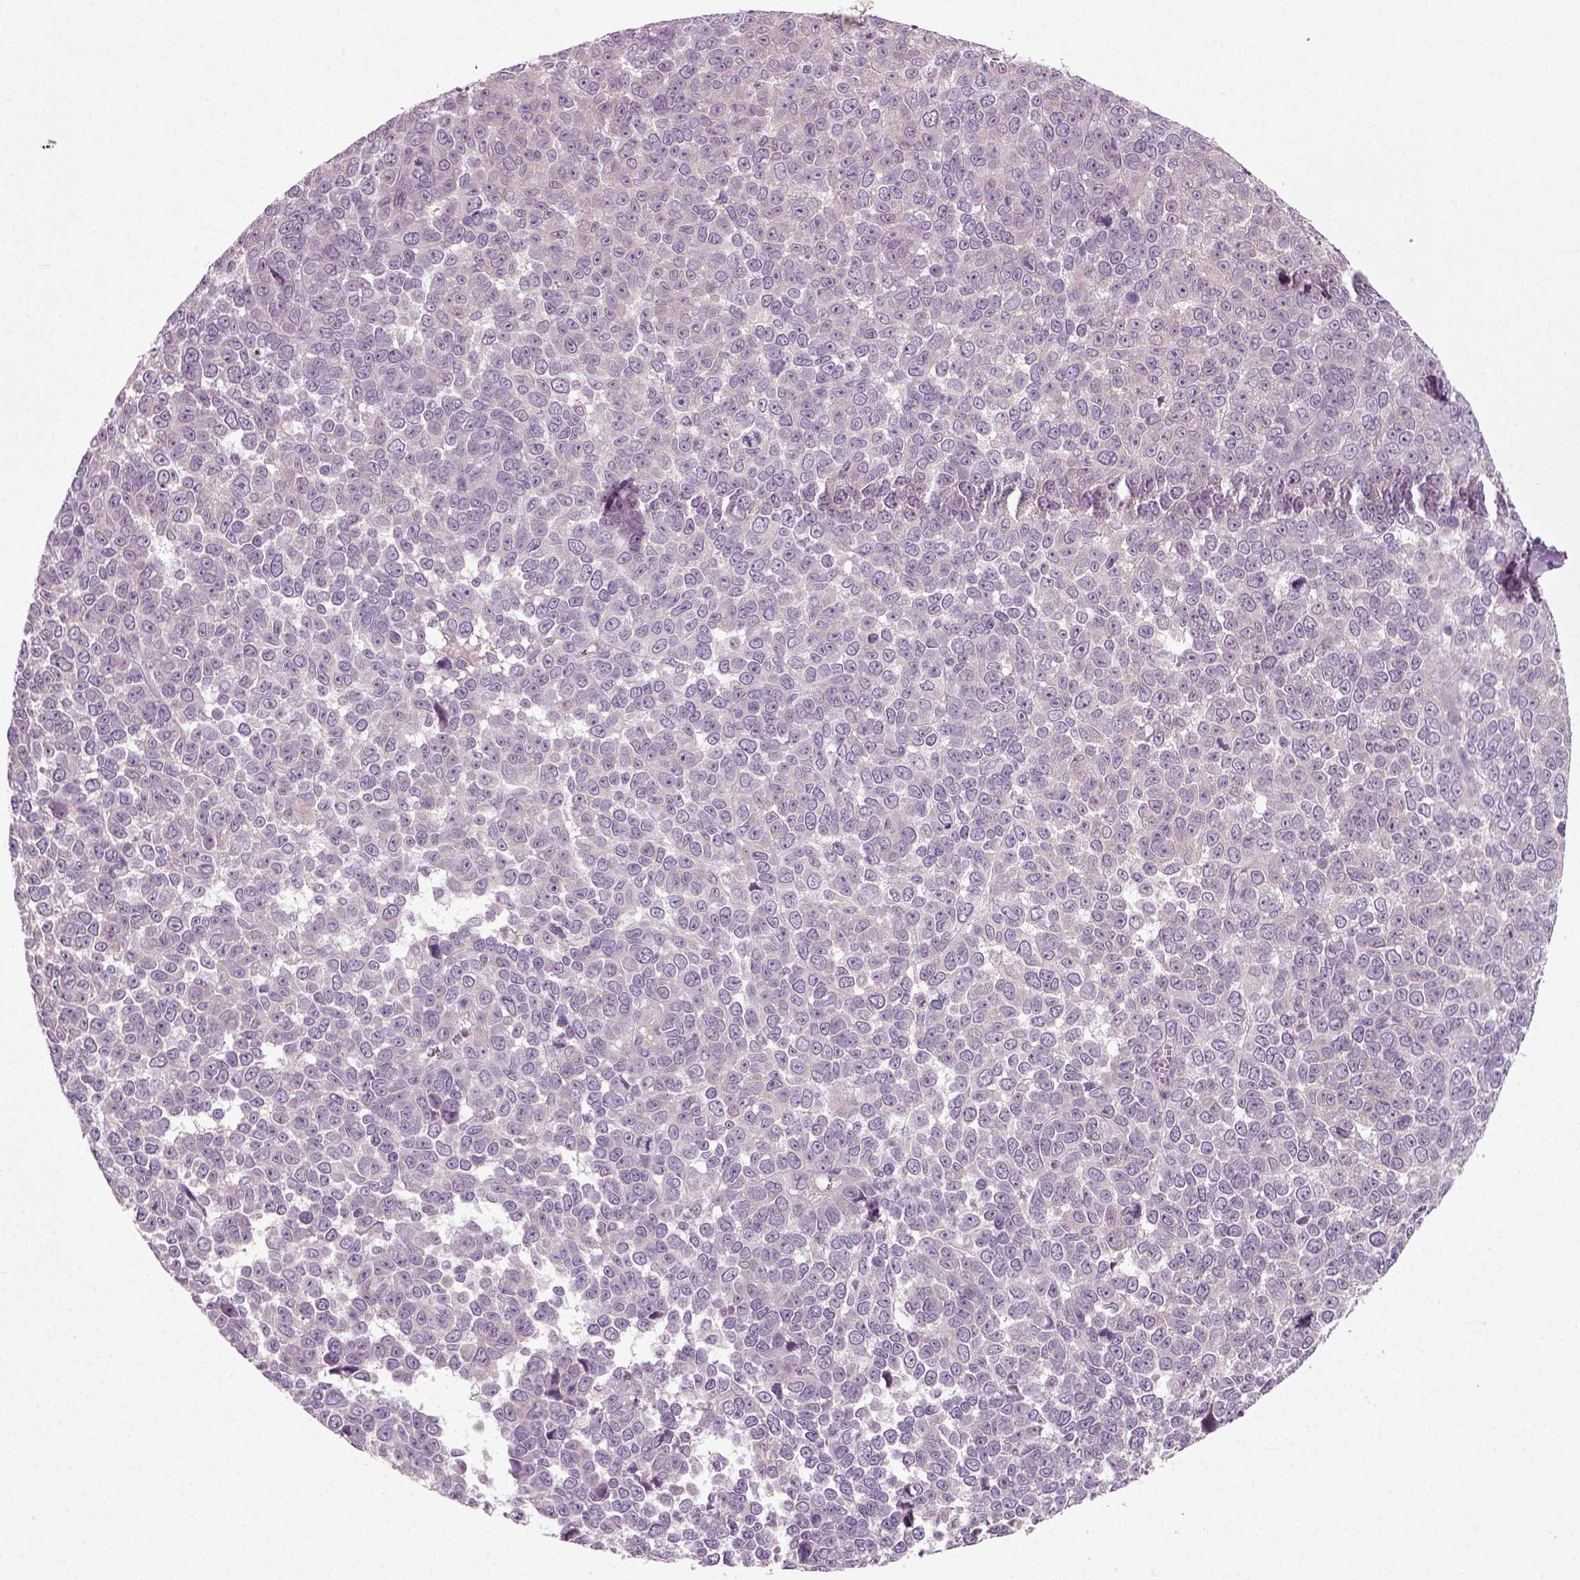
{"staining": {"intensity": "negative", "quantity": "none", "location": "none"}, "tissue": "melanoma", "cell_type": "Tumor cells", "image_type": "cancer", "snomed": [{"axis": "morphology", "description": "Malignant melanoma, NOS"}, {"axis": "topography", "description": "Skin"}], "caption": "Immunohistochemistry of human malignant melanoma reveals no positivity in tumor cells. (DAB (3,3'-diaminobenzidine) immunohistochemistry (IHC), high magnification).", "gene": "RND2", "patient": {"sex": "female", "age": 95}}